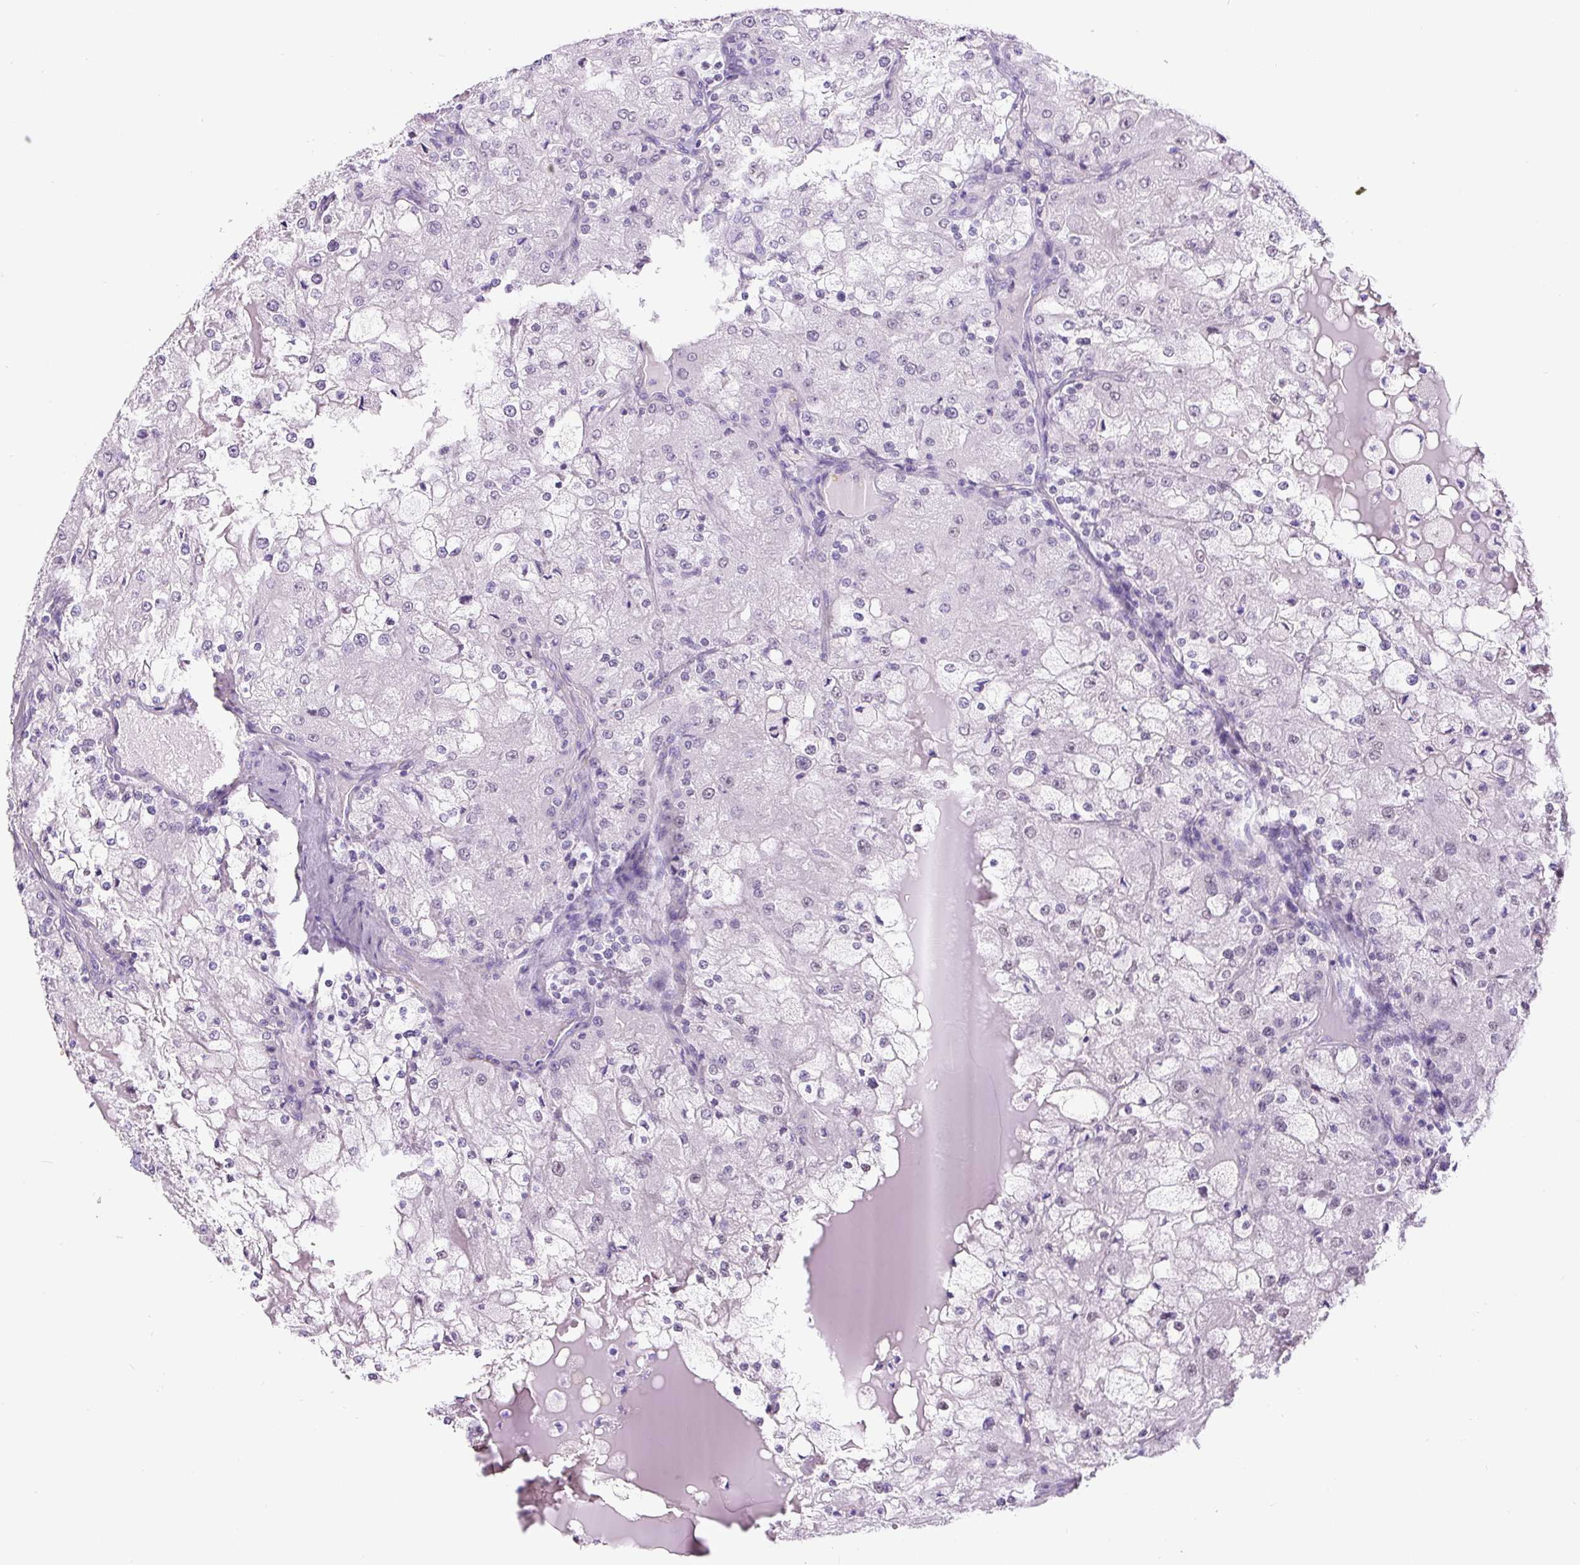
{"staining": {"intensity": "negative", "quantity": "none", "location": "none"}, "tissue": "renal cancer", "cell_type": "Tumor cells", "image_type": "cancer", "snomed": [{"axis": "morphology", "description": "Adenocarcinoma, NOS"}, {"axis": "topography", "description": "Kidney"}], "caption": "IHC micrograph of adenocarcinoma (renal) stained for a protein (brown), which shows no expression in tumor cells.", "gene": "B3GALT5", "patient": {"sex": "female", "age": 74}}